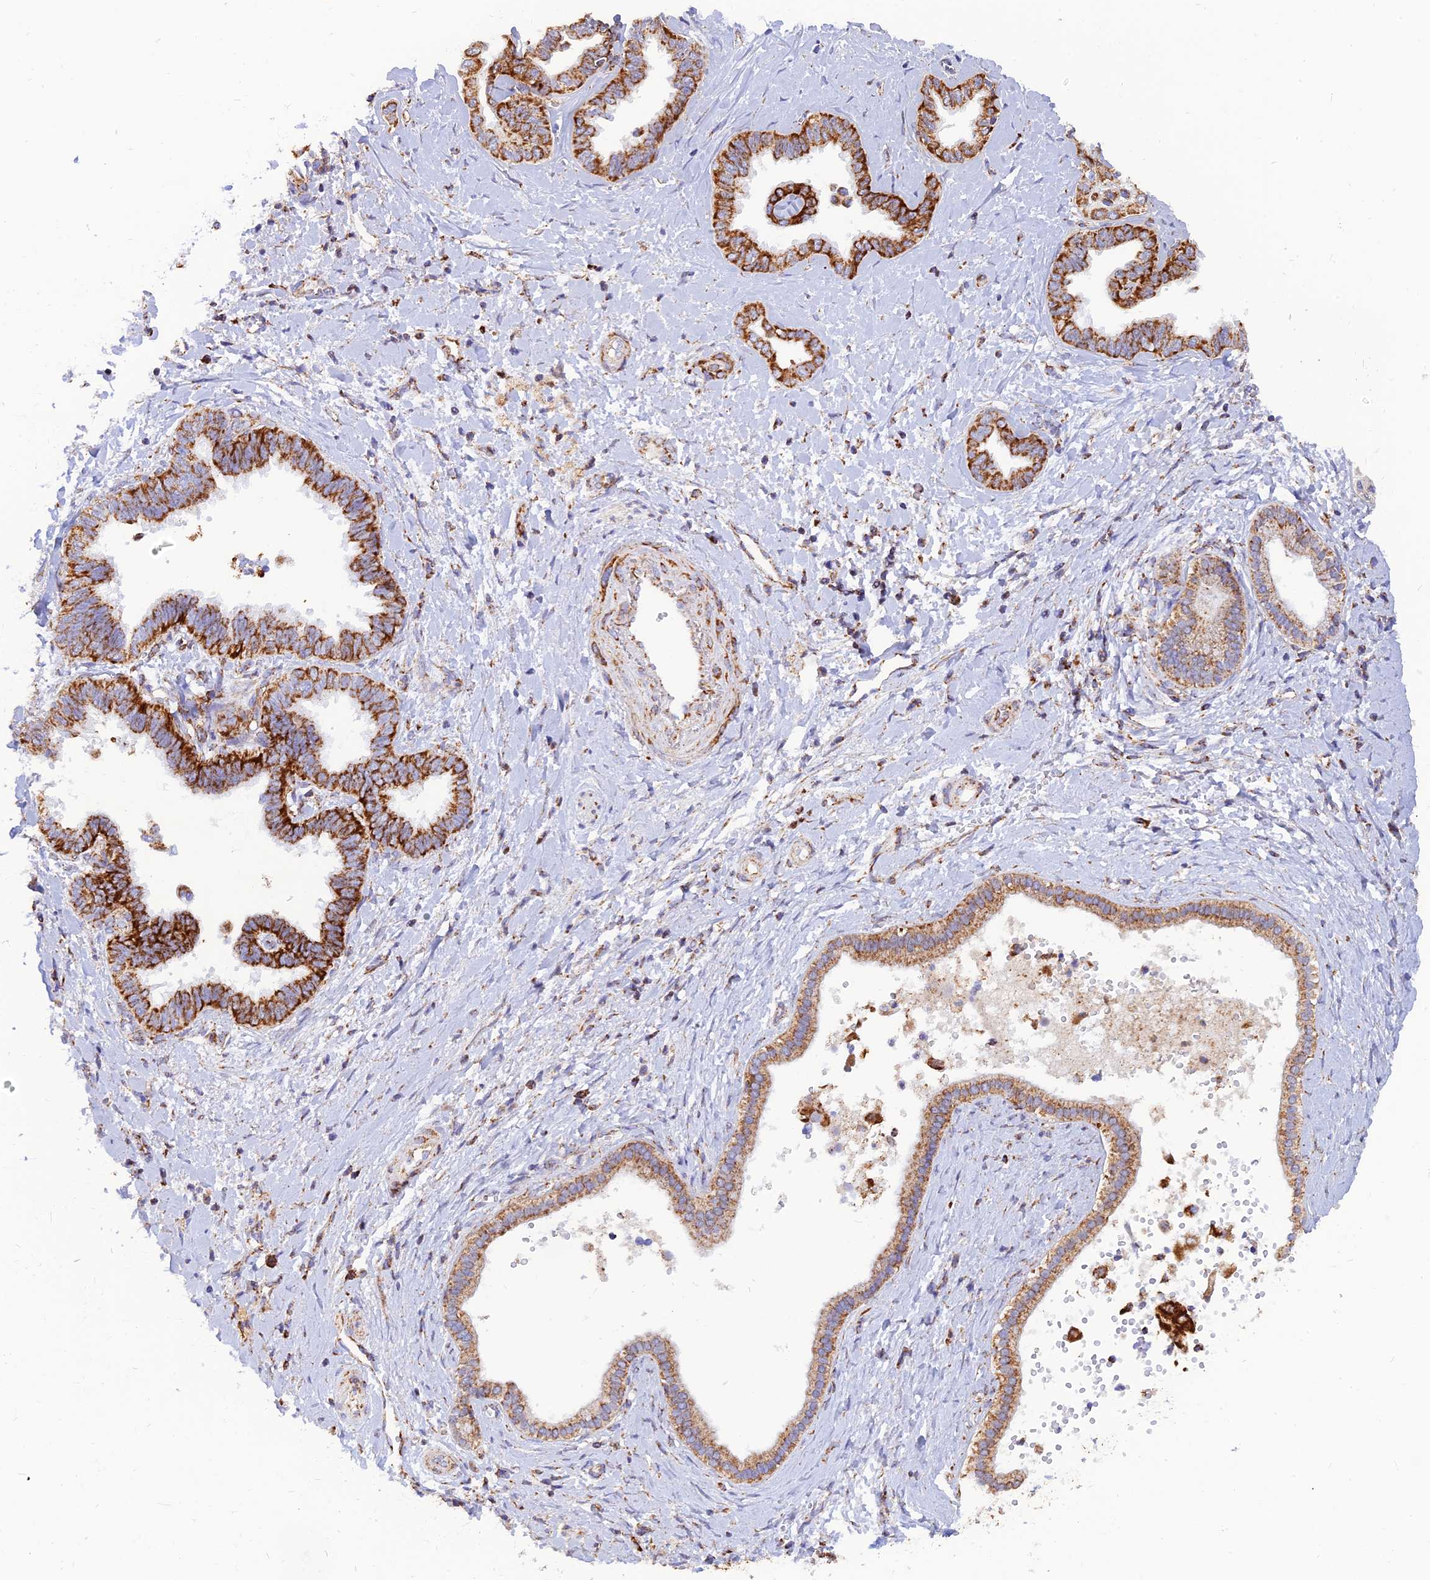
{"staining": {"intensity": "strong", "quantity": ">75%", "location": "cytoplasmic/membranous"}, "tissue": "liver cancer", "cell_type": "Tumor cells", "image_type": "cancer", "snomed": [{"axis": "morphology", "description": "Cholangiocarcinoma"}, {"axis": "topography", "description": "Liver"}], "caption": "A brown stain highlights strong cytoplasmic/membranous expression of a protein in liver cancer (cholangiocarcinoma) tumor cells. (DAB IHC with brightfield microscopy, high magnification).", "gene": "NDUFB6", "patient": {"sex": "female", "age": 77}}